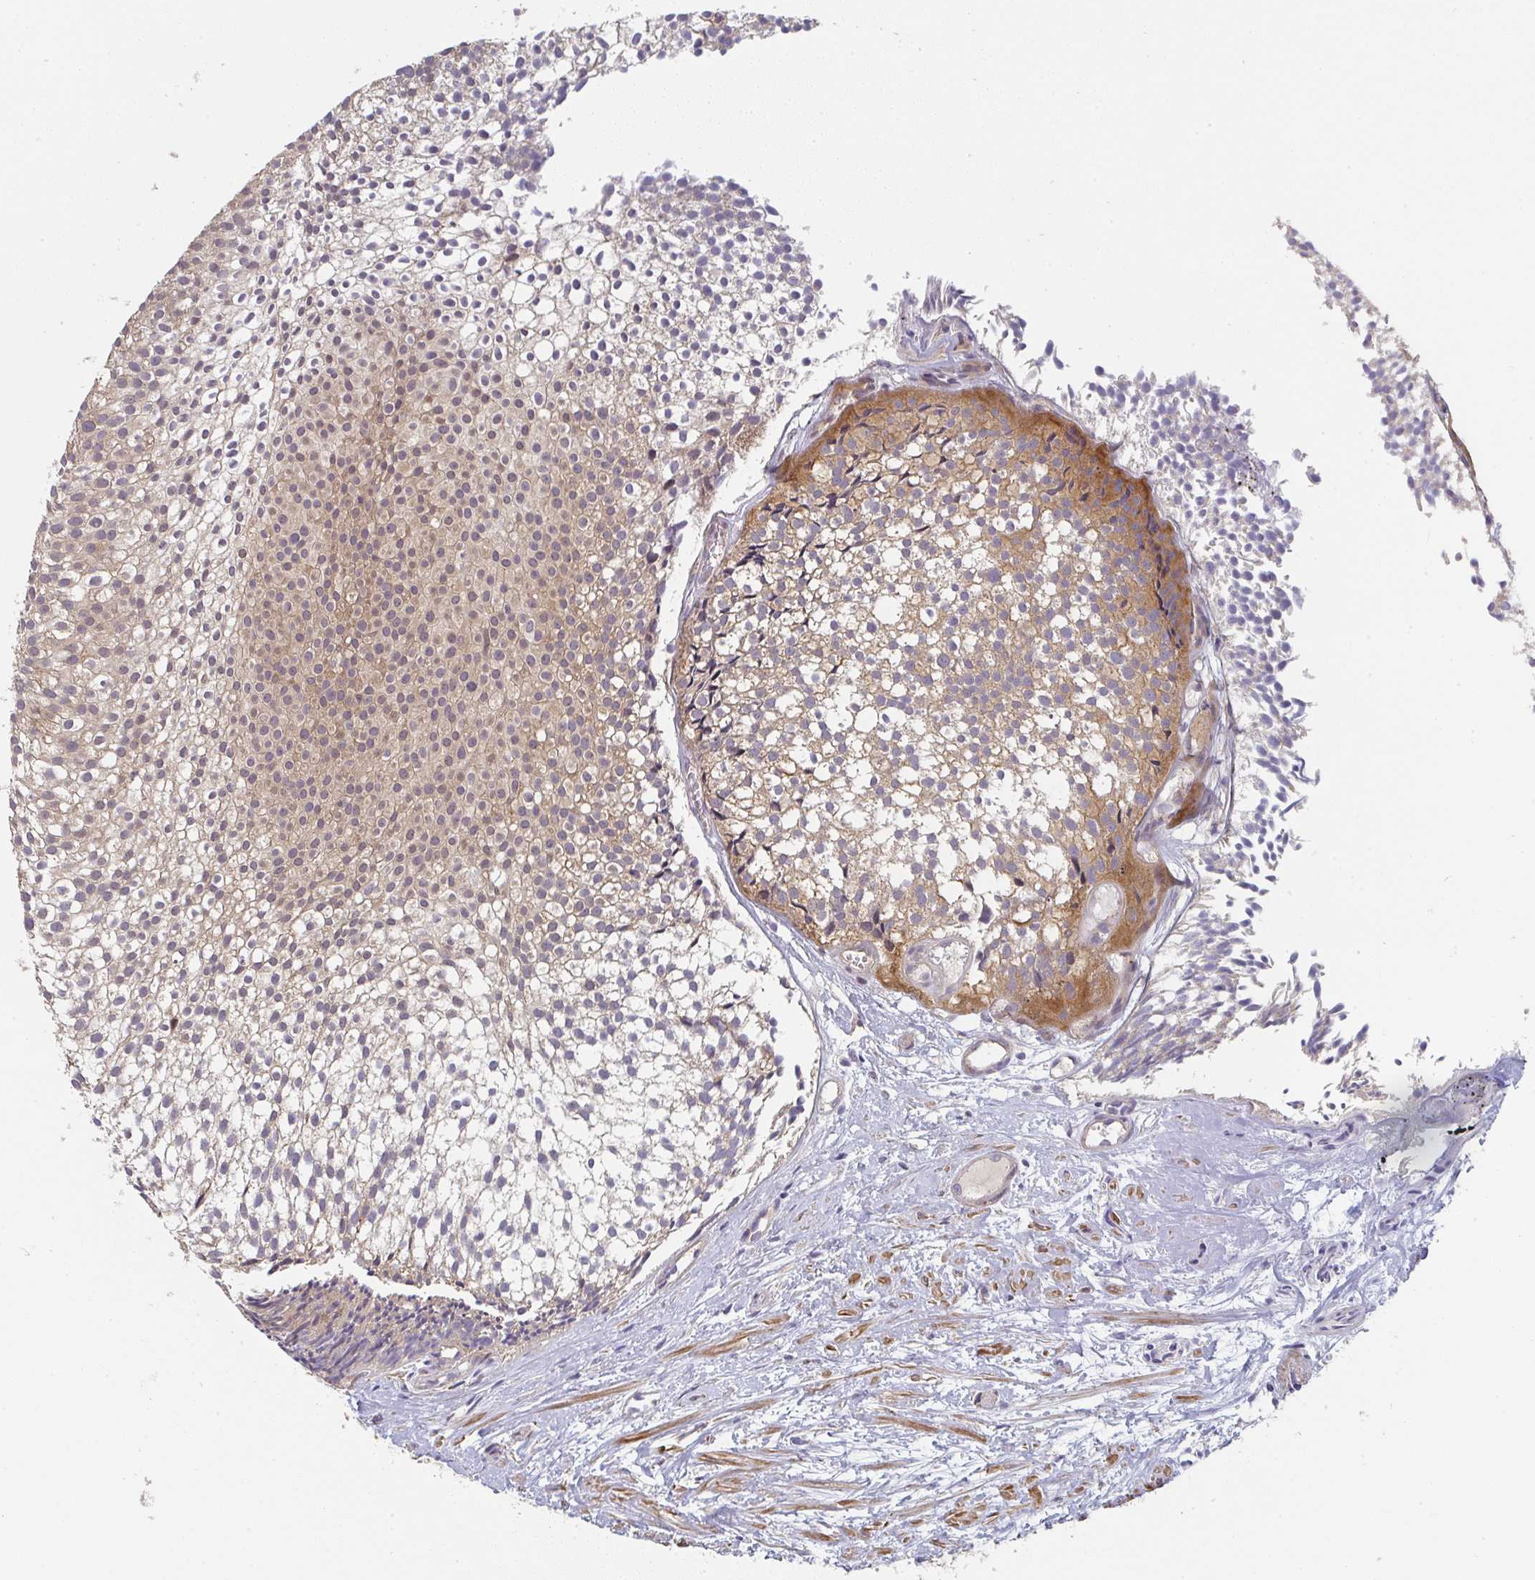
{"staining": {"intensity": "weak", "quantity": ">75%", "location": "cytoplasmic/membranous"}, "tissue": "urothelial cancer", "cell_type": "Tumor cells", "image_type": "cancer", "snomed": [{"axis": "morphology", "description": "Urothelial carcinoma, Low grade"}, {"axis": "topography", "description": "Urinary bladder"}], "caption": "Weak cytoplasmic/membranous protein staining is appreciated in approximately >75% of tumor cells in urothelial cancer.", "gene": "RANGRF", "patient": {"sex": "male", "age": 91}}